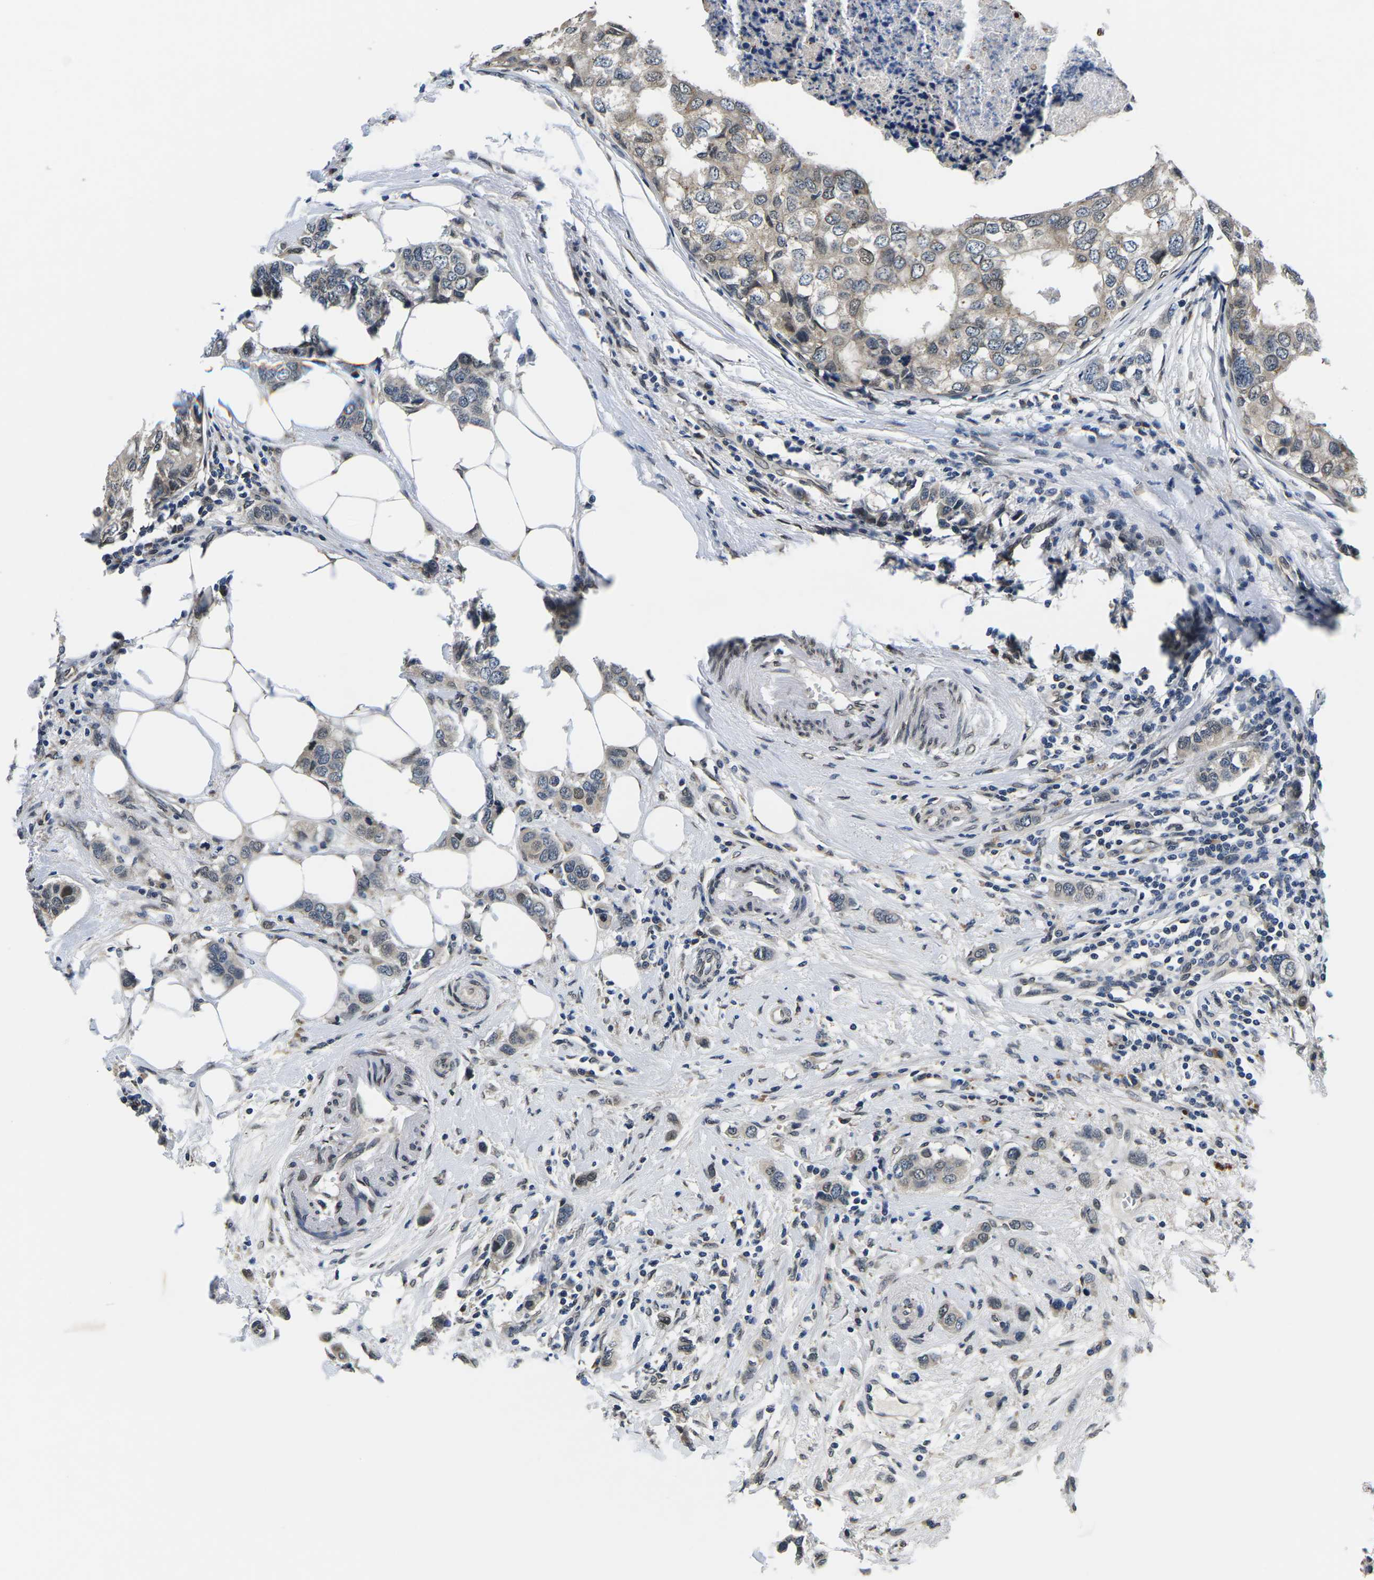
{"staining": {"intensity": "weak", "quantity": "25%-75%", "location": "cytoplasmic/membranous,nuclear"}, "tissue": "breast cancer", "cell_type": "Tumor cells", "image_type": "cancer", "snomed": [{"axis": "morphology", "description": "Duct carcinoma"}, {"axis": "topography", "description": "Breast"}], "caption": "An image showing weak cytoplasmic/membranous and nuclear staining in about 25%-75% of tumor cells in breast infiltrating ductal carcinoma, as visualized by brown immunohistochemical staining.", "gene": "SNX10", "patient": {"sex": "female", "age": 50}}